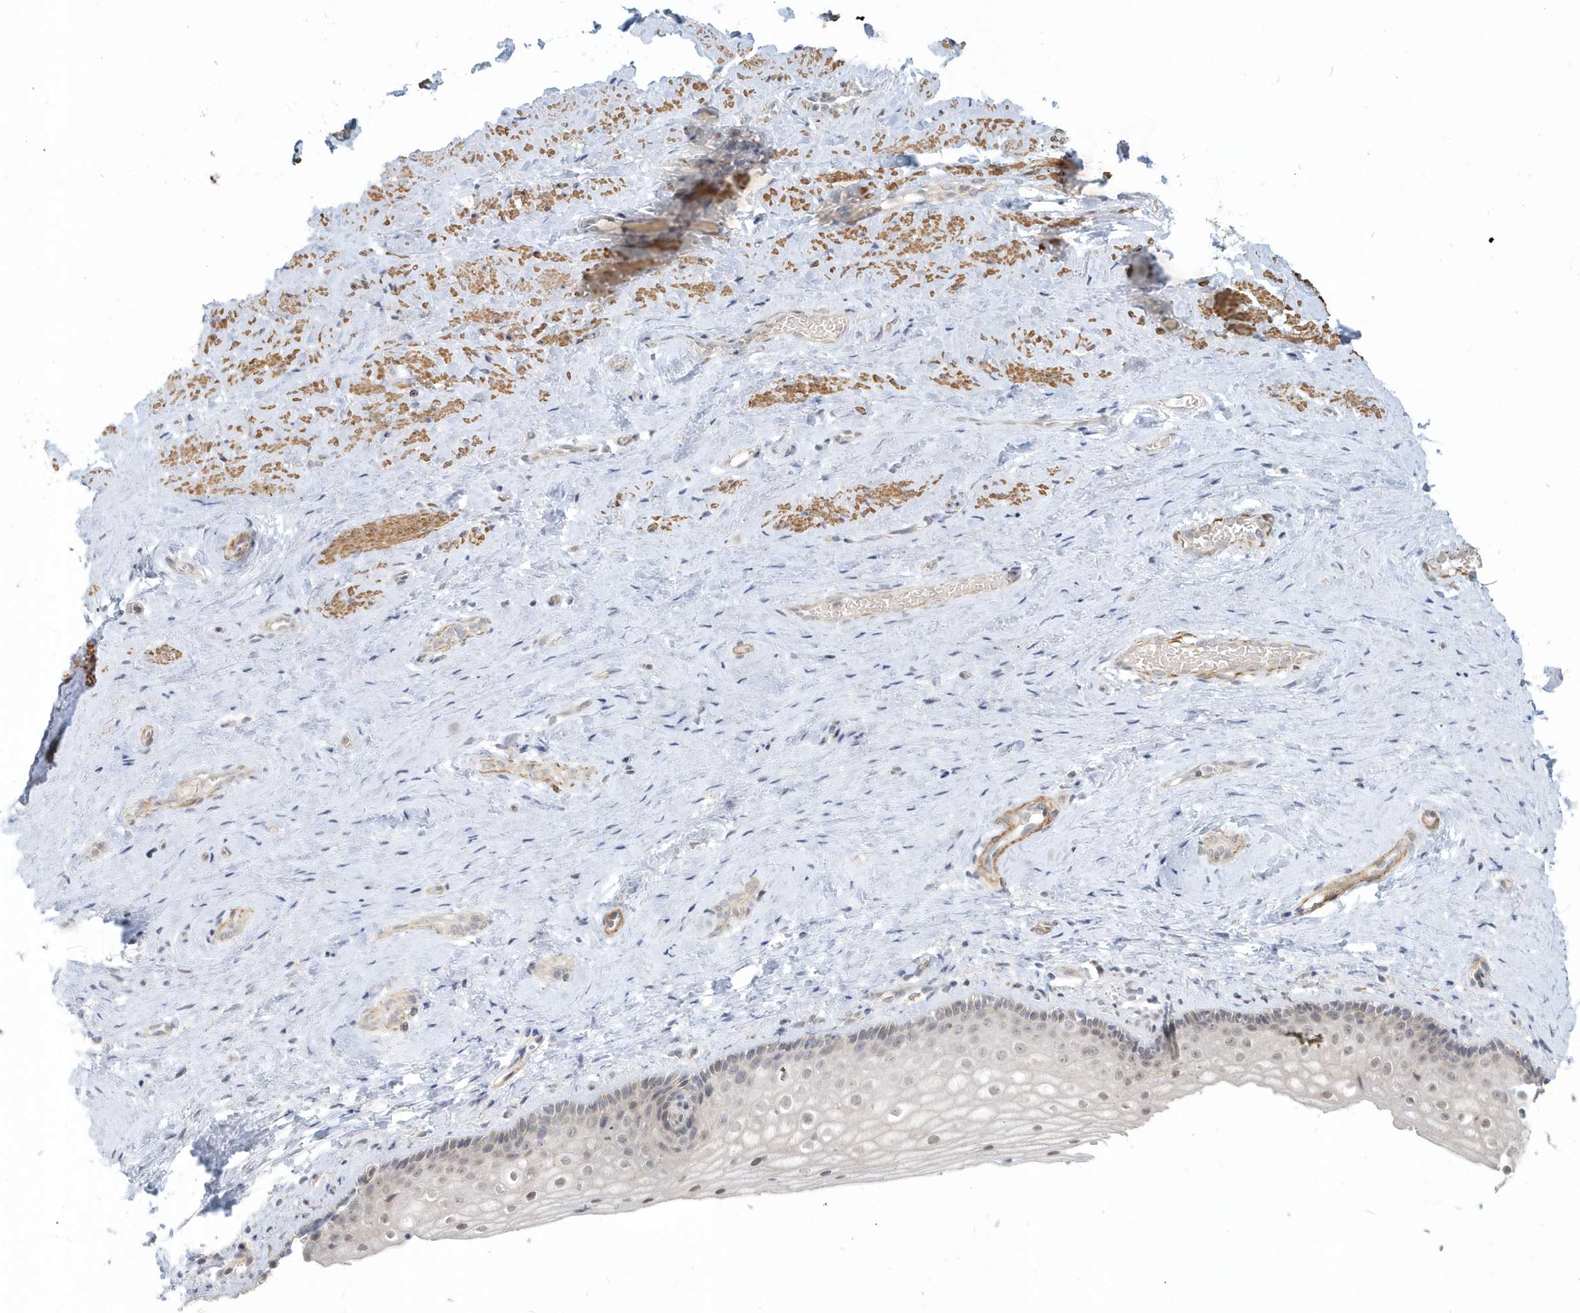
{"staining": {"intensity": "weak", "quantity": "<25%", "location": "nuclear"}, "tissue": "vagina", "cell_type": "Squamous epithelial cells", "image_type": "normal", "snomed": [{"axis": "morphology", "description": "Normal tissue, NOS"}, {"axis": "topography", "description": "Vagina"}], "caption": "This photomicrograph is of normal vagina stained with IHC to label a protein in brown with the nuclei are counter-stained blue. There is no positivity in squamous epithelial cells.", "gene": "NAPB", "patient": {"sex": "female", "age": 46}}